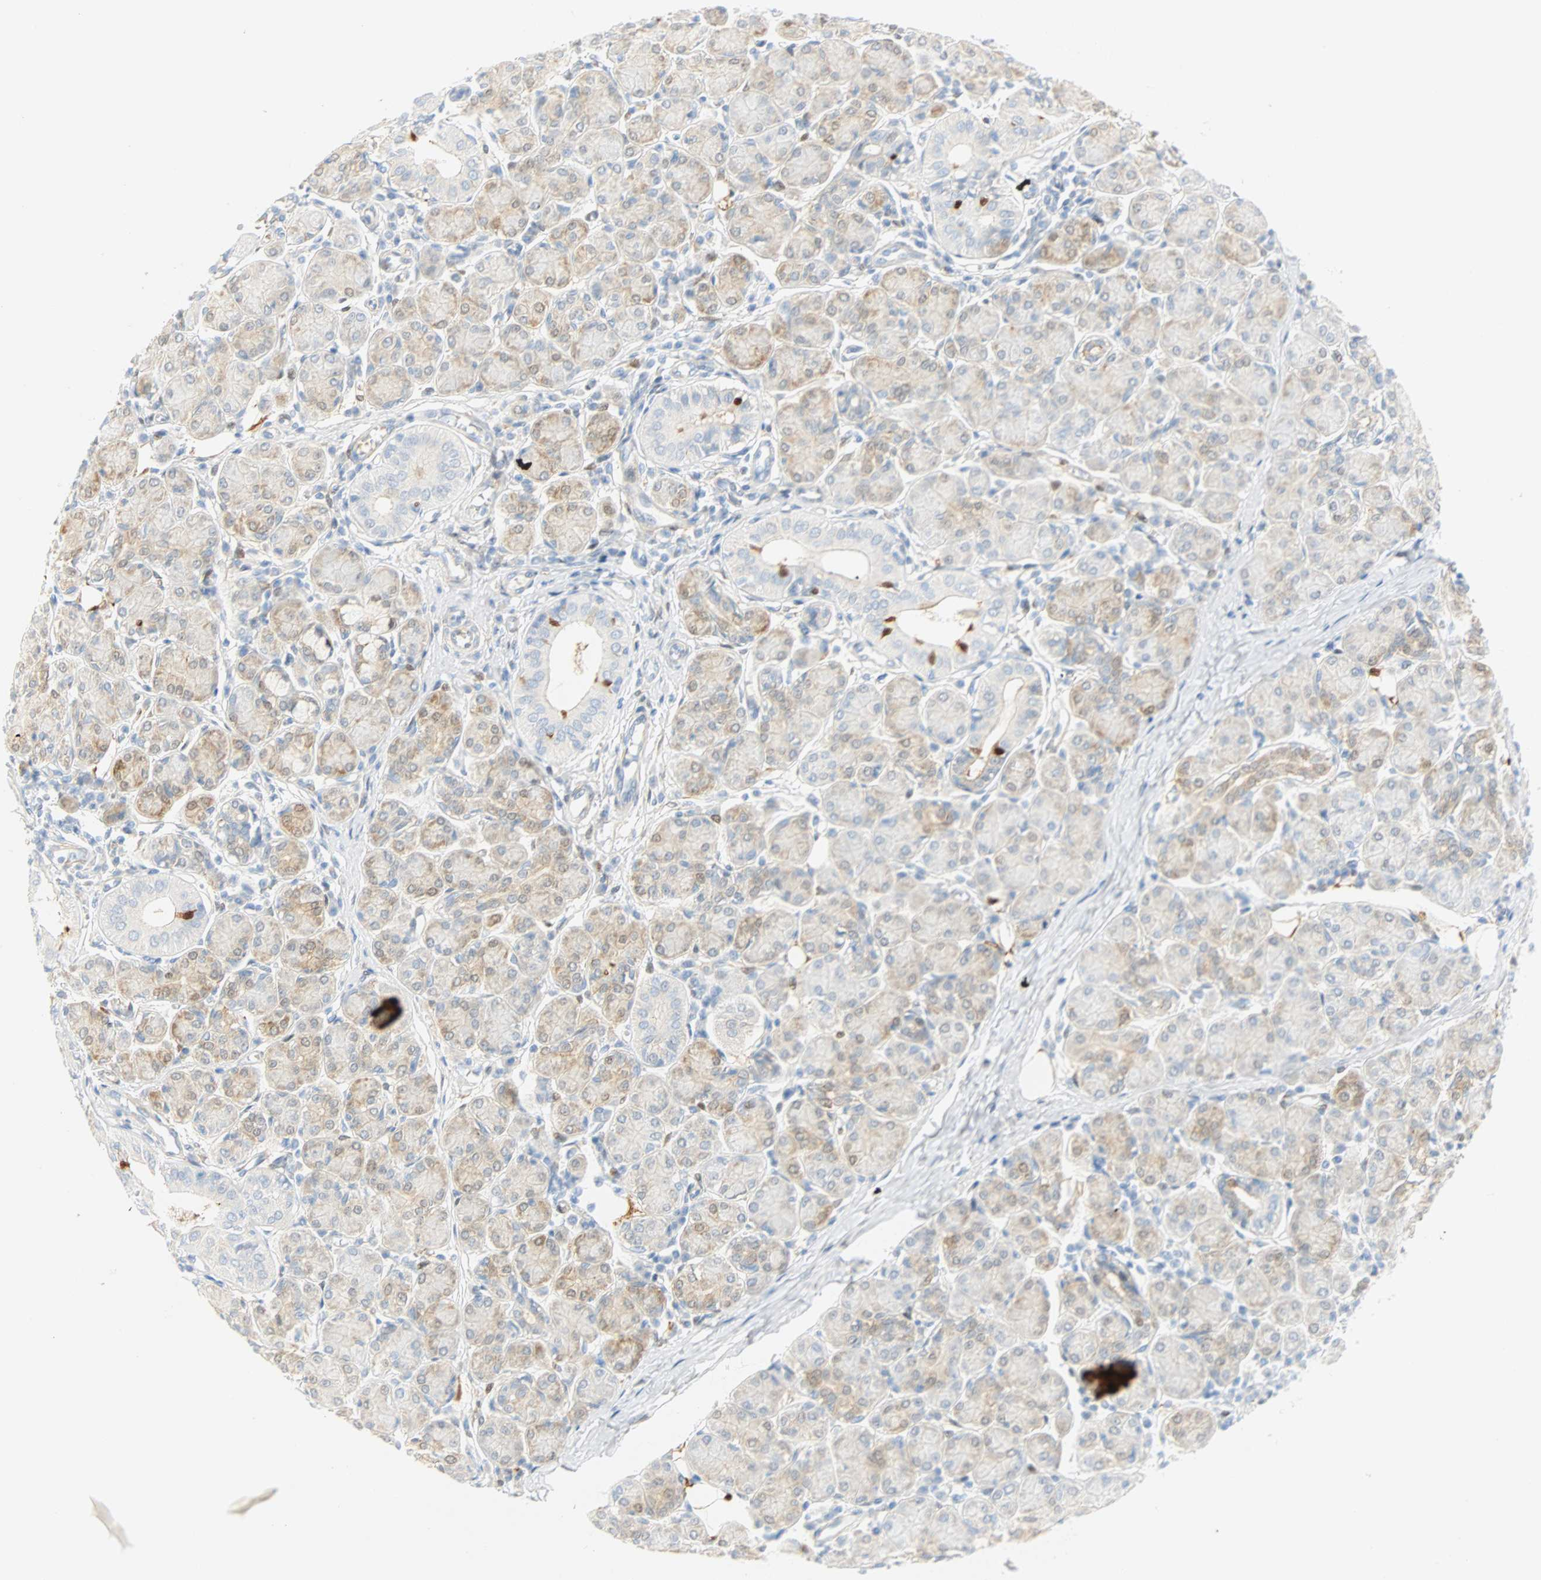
{"staining": {"intensity": "weak", "quantity": "25%-75%", "location": "cytoplasmic/membranous,nuclear"}, "tissue": "salivary gland", "cell_type": "Glandular cells", "image_type": "normal", "snomed": [{"axis": "morphology", "description": "Normal tissue, NOS"}, {"axis": "morphology", "description": "Inflammation, NOS"}, {"axis": "topography", "description": "Lymph node"}, {"axis": "topography", "description": "Salivary gland"}], "caption": "Immunohistochemistry (DAB (3,3'-diaminobenzidine)) staining of normal human salivary gland exhibits weak cytoplasmic/membranous,nuclear protein positivity in approximately 25%-75% of glandular cells. The staining was performed using DAB (3,3'-diaminobenzidine), with brown indicating positive protein expression. Nuclei are stained blue with hematoxylin.", "gene": "SELENBP1", "patient": {"sex": "male", "age": 3}}